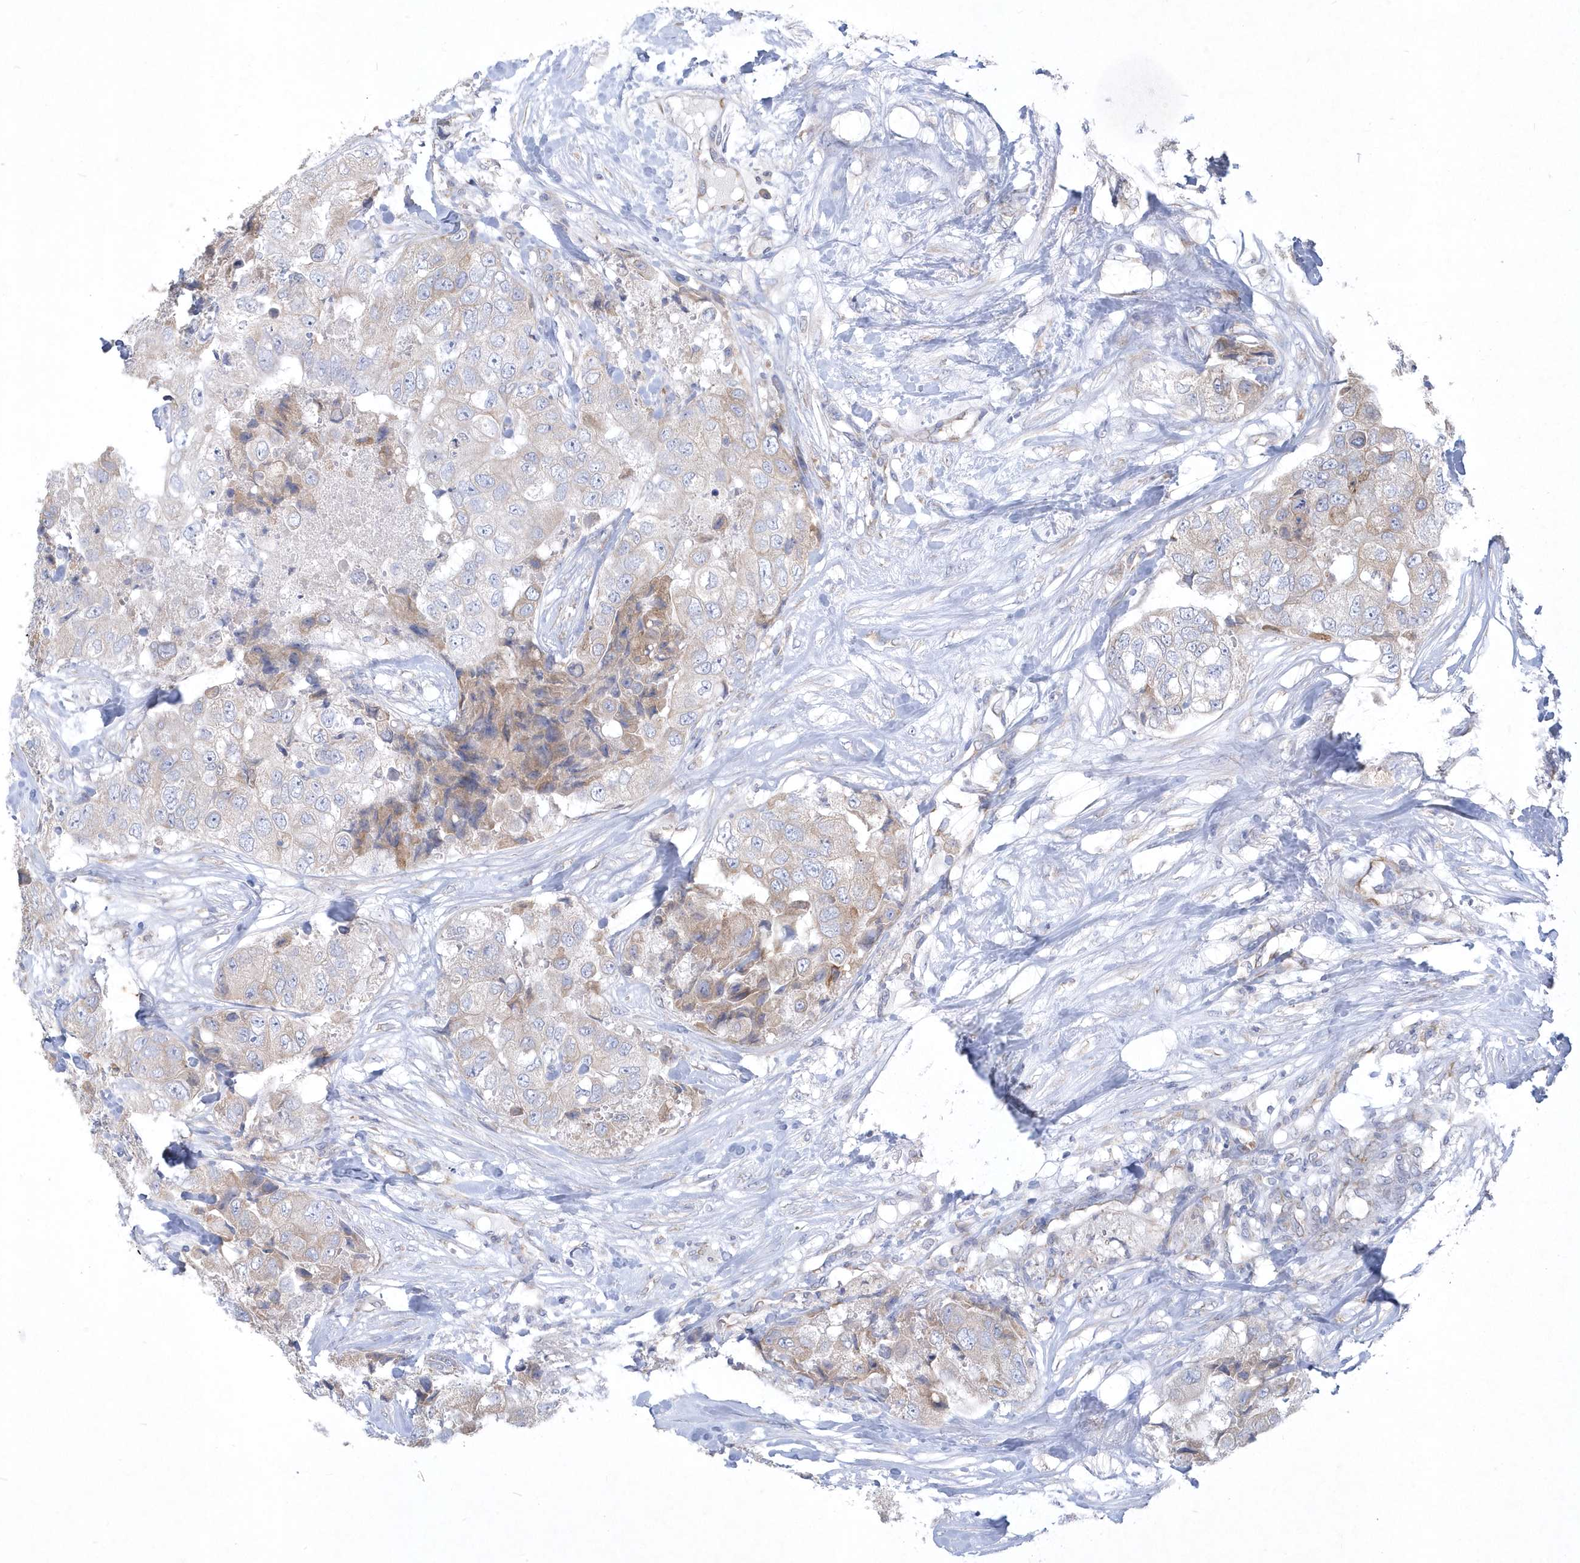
{"staining": {"intensity": "weak", "quantity": "25%-75%", "location": "cytoplasmic/membranous"}, "tissue": "breast cancer", "cell_type": "Tumor cells", "image_type": "cancer", "snomed": [{"axis": "morphology", "description": "Duct carcinoma"}, {"axis": "topography", "description": "Breast"}], "caption": "This histopathology image exhibits immunohistochemistry (IHC) staining of human breast intraductal carcinoma, with low weak cytoplasmic/membranous expression in approximately 25%-75% of tumor cells.", "gene": "DGAT1", "patient": {"sex": "female", "age": 62}}